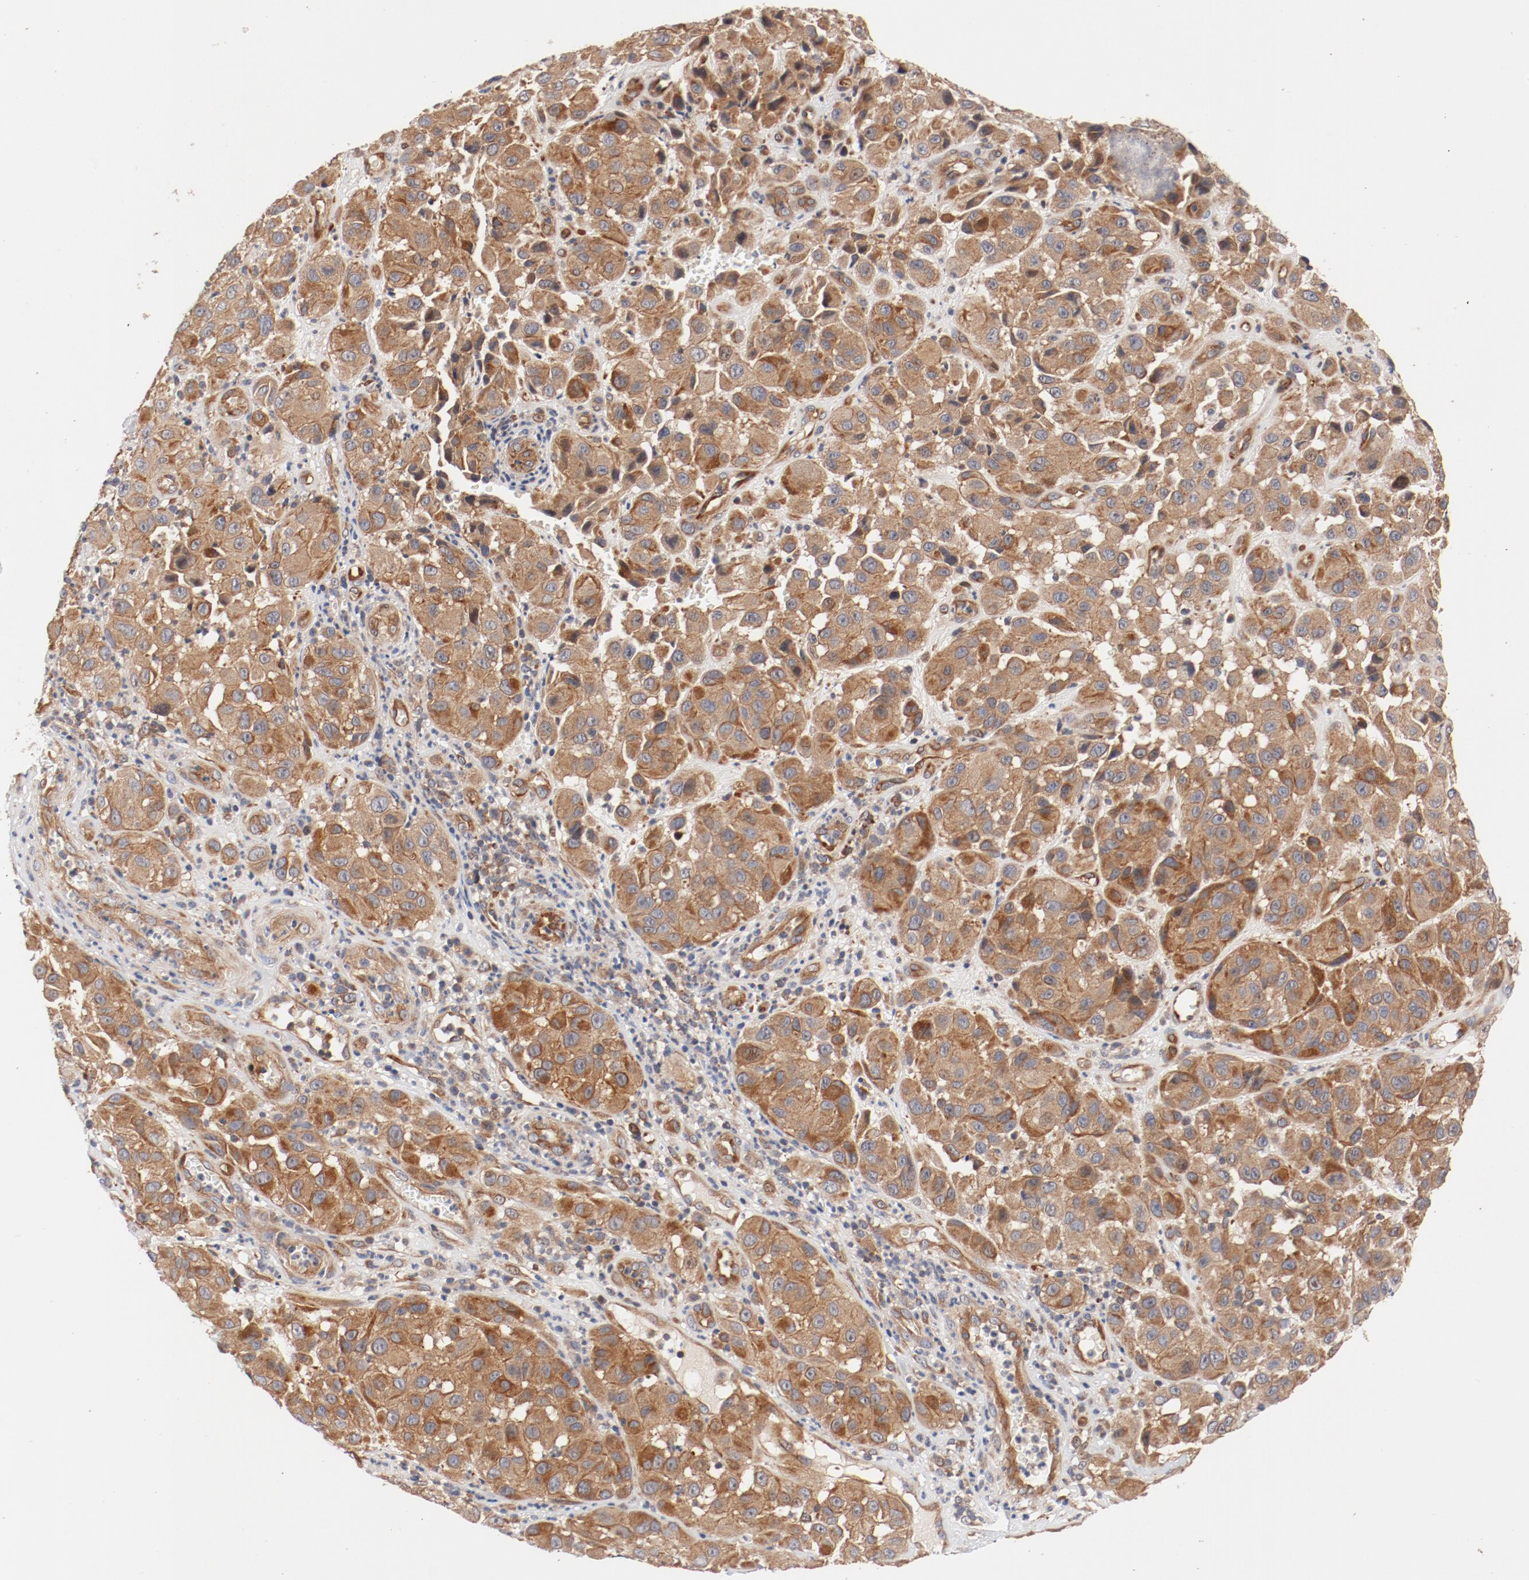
{"staining": {"intensity": "moderate", "quantity": ">75%", "location": "cytoplasmic/membranous"}, "tissue": "melanoma", "cell_type": "Tumor cells", "image_type": "cancer", "snomed": [{"axis": "morphology", "description": "Malignant melanoma, NOS"}, {"axis": "topography", "description": "Skin"}], "caption": "Tumor cells reveal medium levels of moderate cytoplasmic/membranous staining in about >75% of cells in melanoma. The protein is shown in brown color, while the nuclei are stained blue.", "gene": "PITPNM2", "patient": {"sex": "female", "age": 21}}